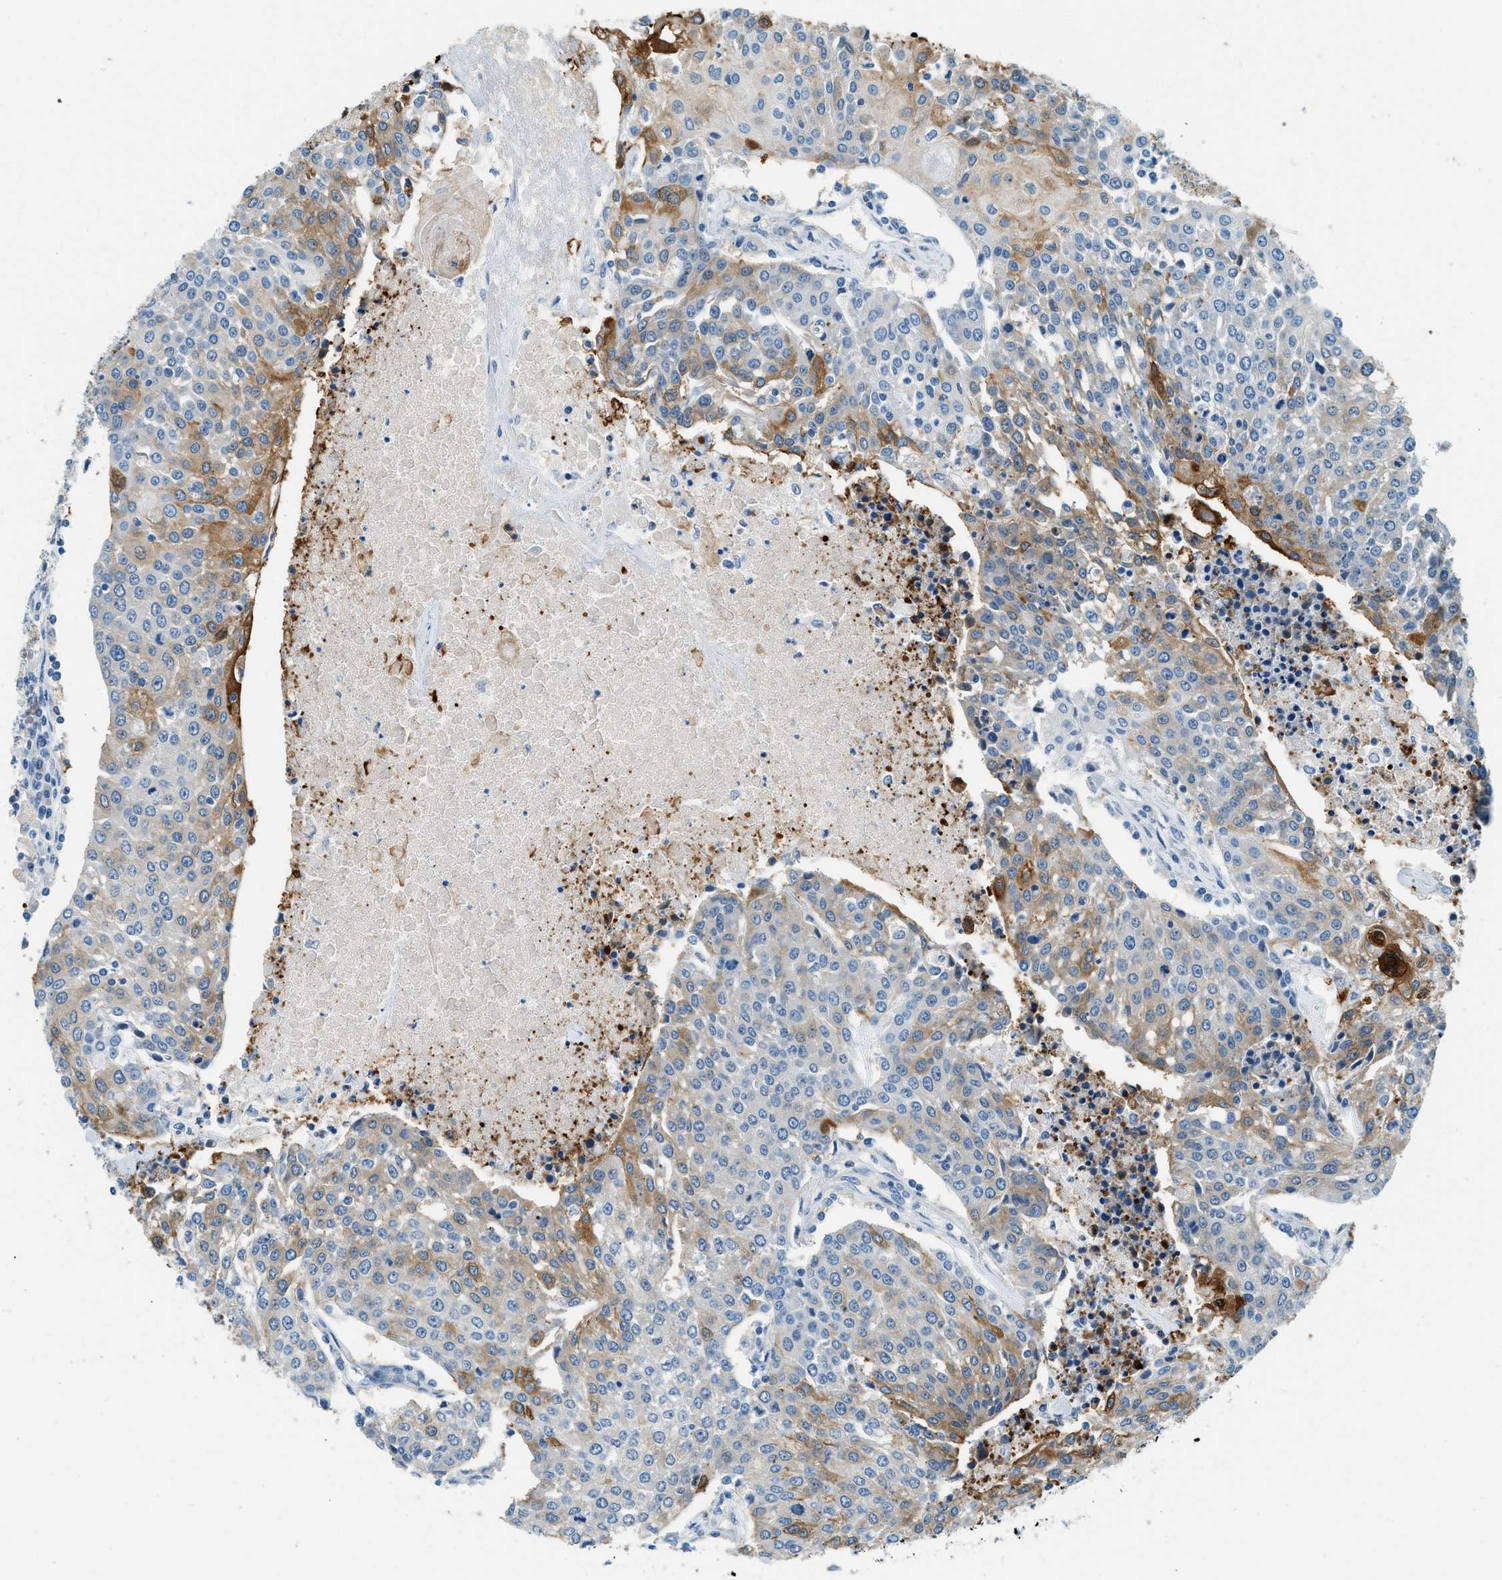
{"staining": {"intensity": "moderate", "quantity": "<25%", "location": "cytoplasmic/membranous"}, "tissue": "urothelial cancer", "cell_type": "Tumor cells", "image_type": "cancer", "snomed": [{"axis": "morphology", "description": "Urothelial carcinoma, High grade"}, {"axis": "topography", "description": "Urinary bladder"}], "caption": "Tumor cells exhibit low levels of moderate cytoplasmic/membranous expression in approximately <25% of cells in human high-grade urothelial carcinoma.", "gene": "ZNF367", "patient": {"sex": "female", "age": 85}}